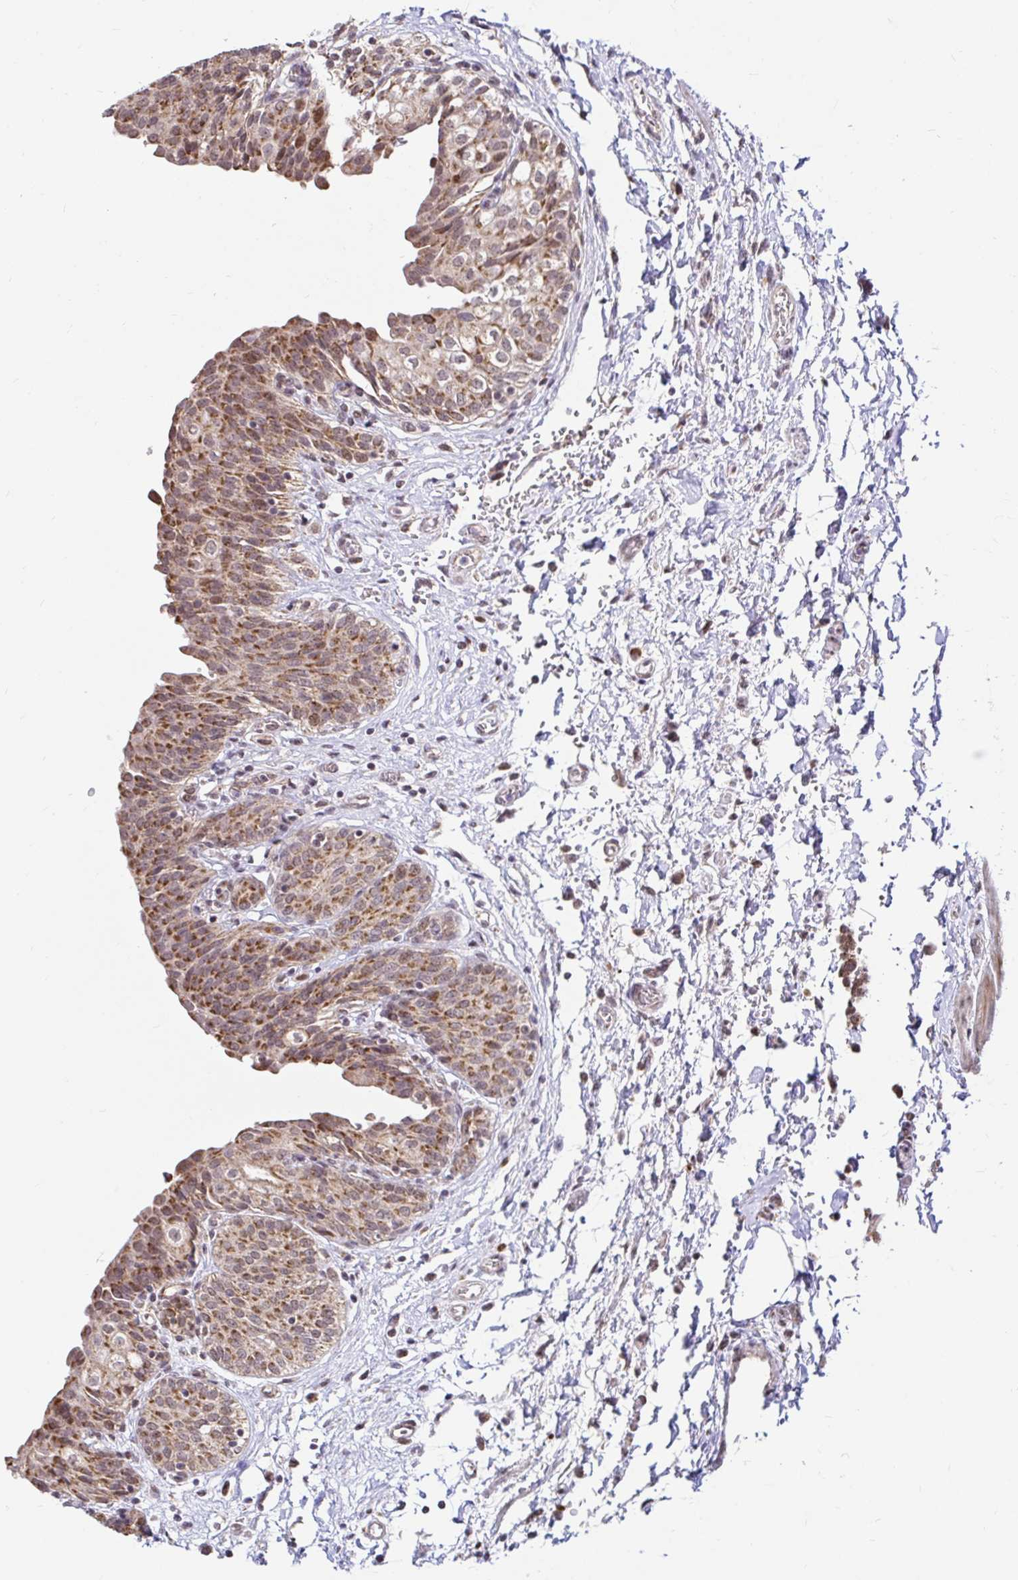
{"staining": {"intensity": "moderate", "quantity": "25%-75%", "location": "cytoplasmic/membranous"}, "tissue": "urinary bladder", "cell_type": "Urothelial cells", "image_type": "normal", "snomed": [{"axis": "morphology", "description": "Normal tissue, NOS"}, {"axis": "topography", "description": "Urinary bladder"}], "caption": "Urinary bladder stained with immunohistochemistry exhibits moderate cytoplasmic/membranous staining in about 25%-75% of urothelial cells.", "gene": "TIMM50", "patient": {"sex": "male", "age": 68}}